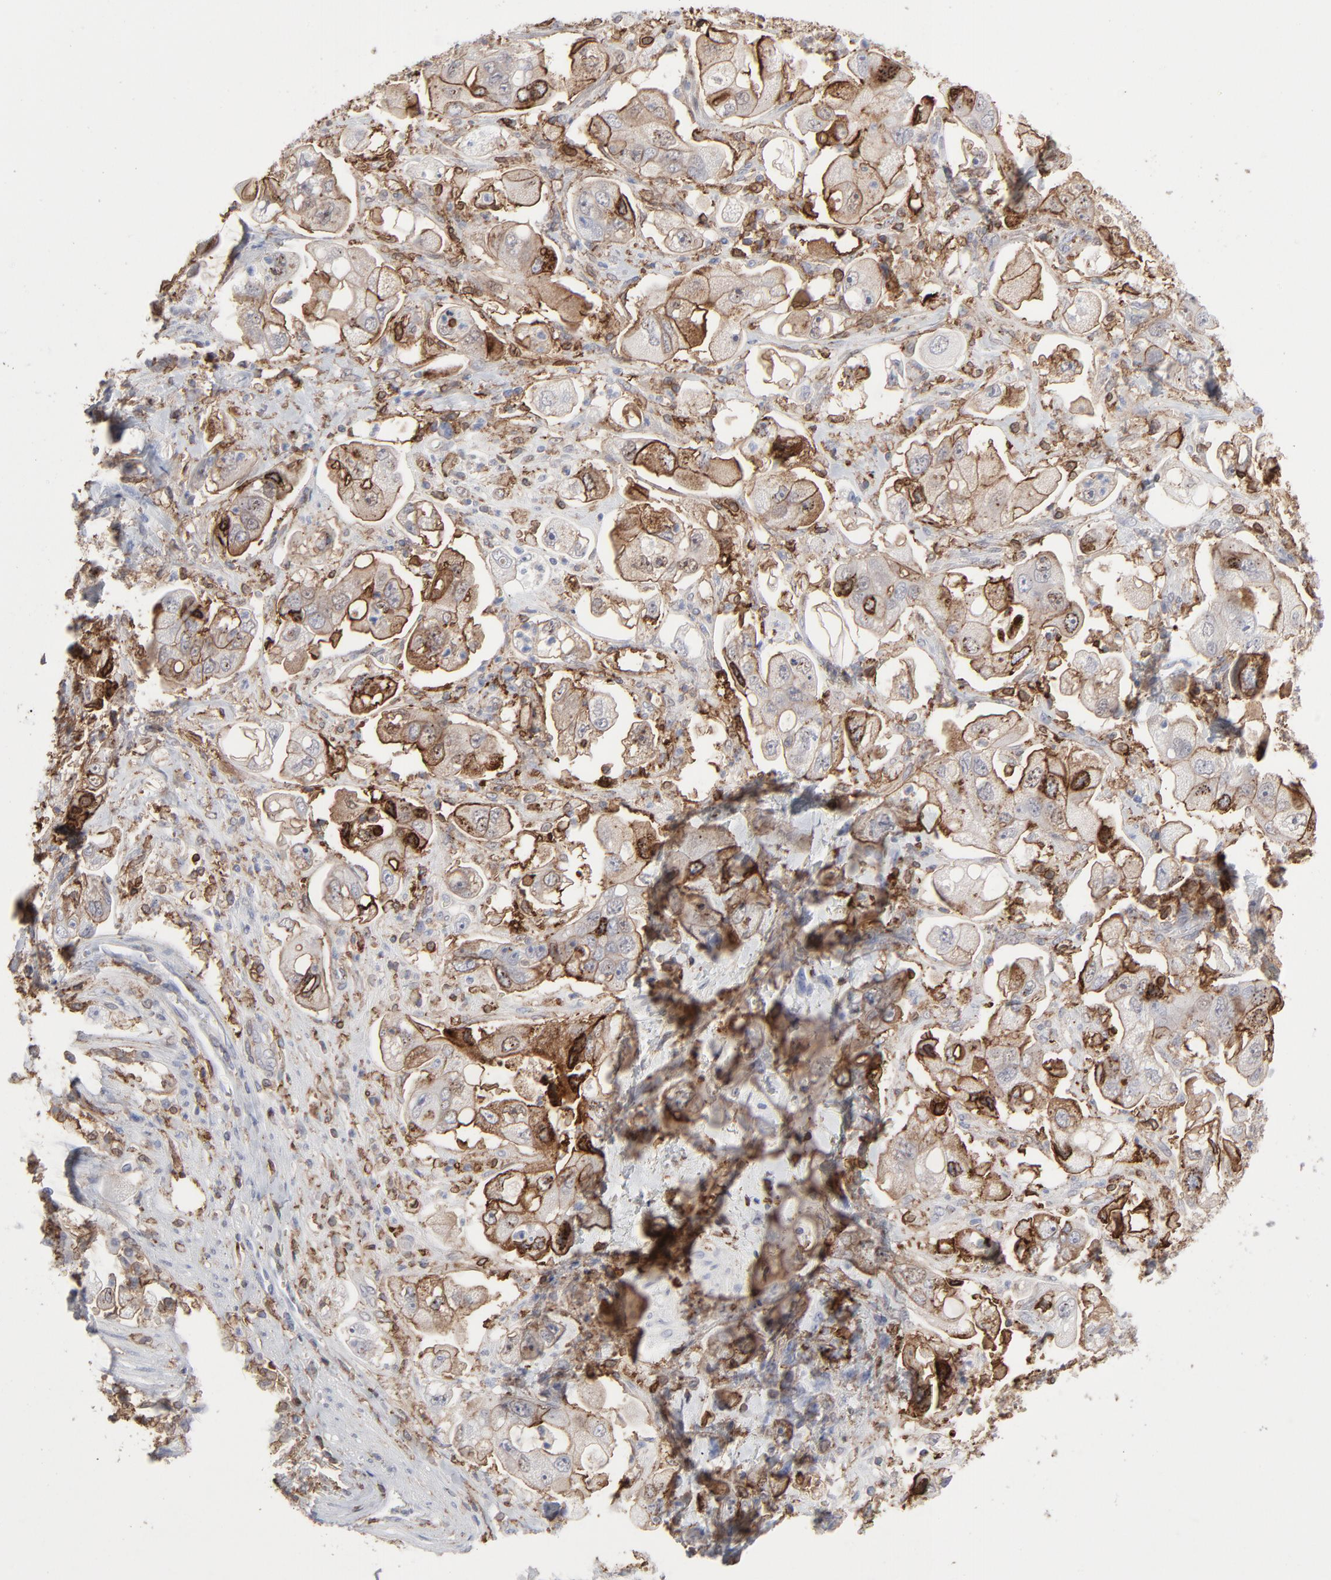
{"staining": {"intensity": "moderate", "quantity": "25%-75%", "location": "cytoplasmic/membranous"}, "tissue": "stomach cancer", "cell_type": "Tumor cells", "image_type": "cancer", "snomed": [{"axis": "morphology", "description": "Adenocarcinoma, NOS"}, {"axis": "topography", "description": "Stomach"}], "caption": "Immunohistochemistry (DAB) staining of human adenocarcinoma (stomach) demonstrates moderate cytoplasmic/membranous protein staining in approximately 25%-75% of tumor cells.", "gene": "ANXA5", "patient": {"sex": "male", "age": 62}}